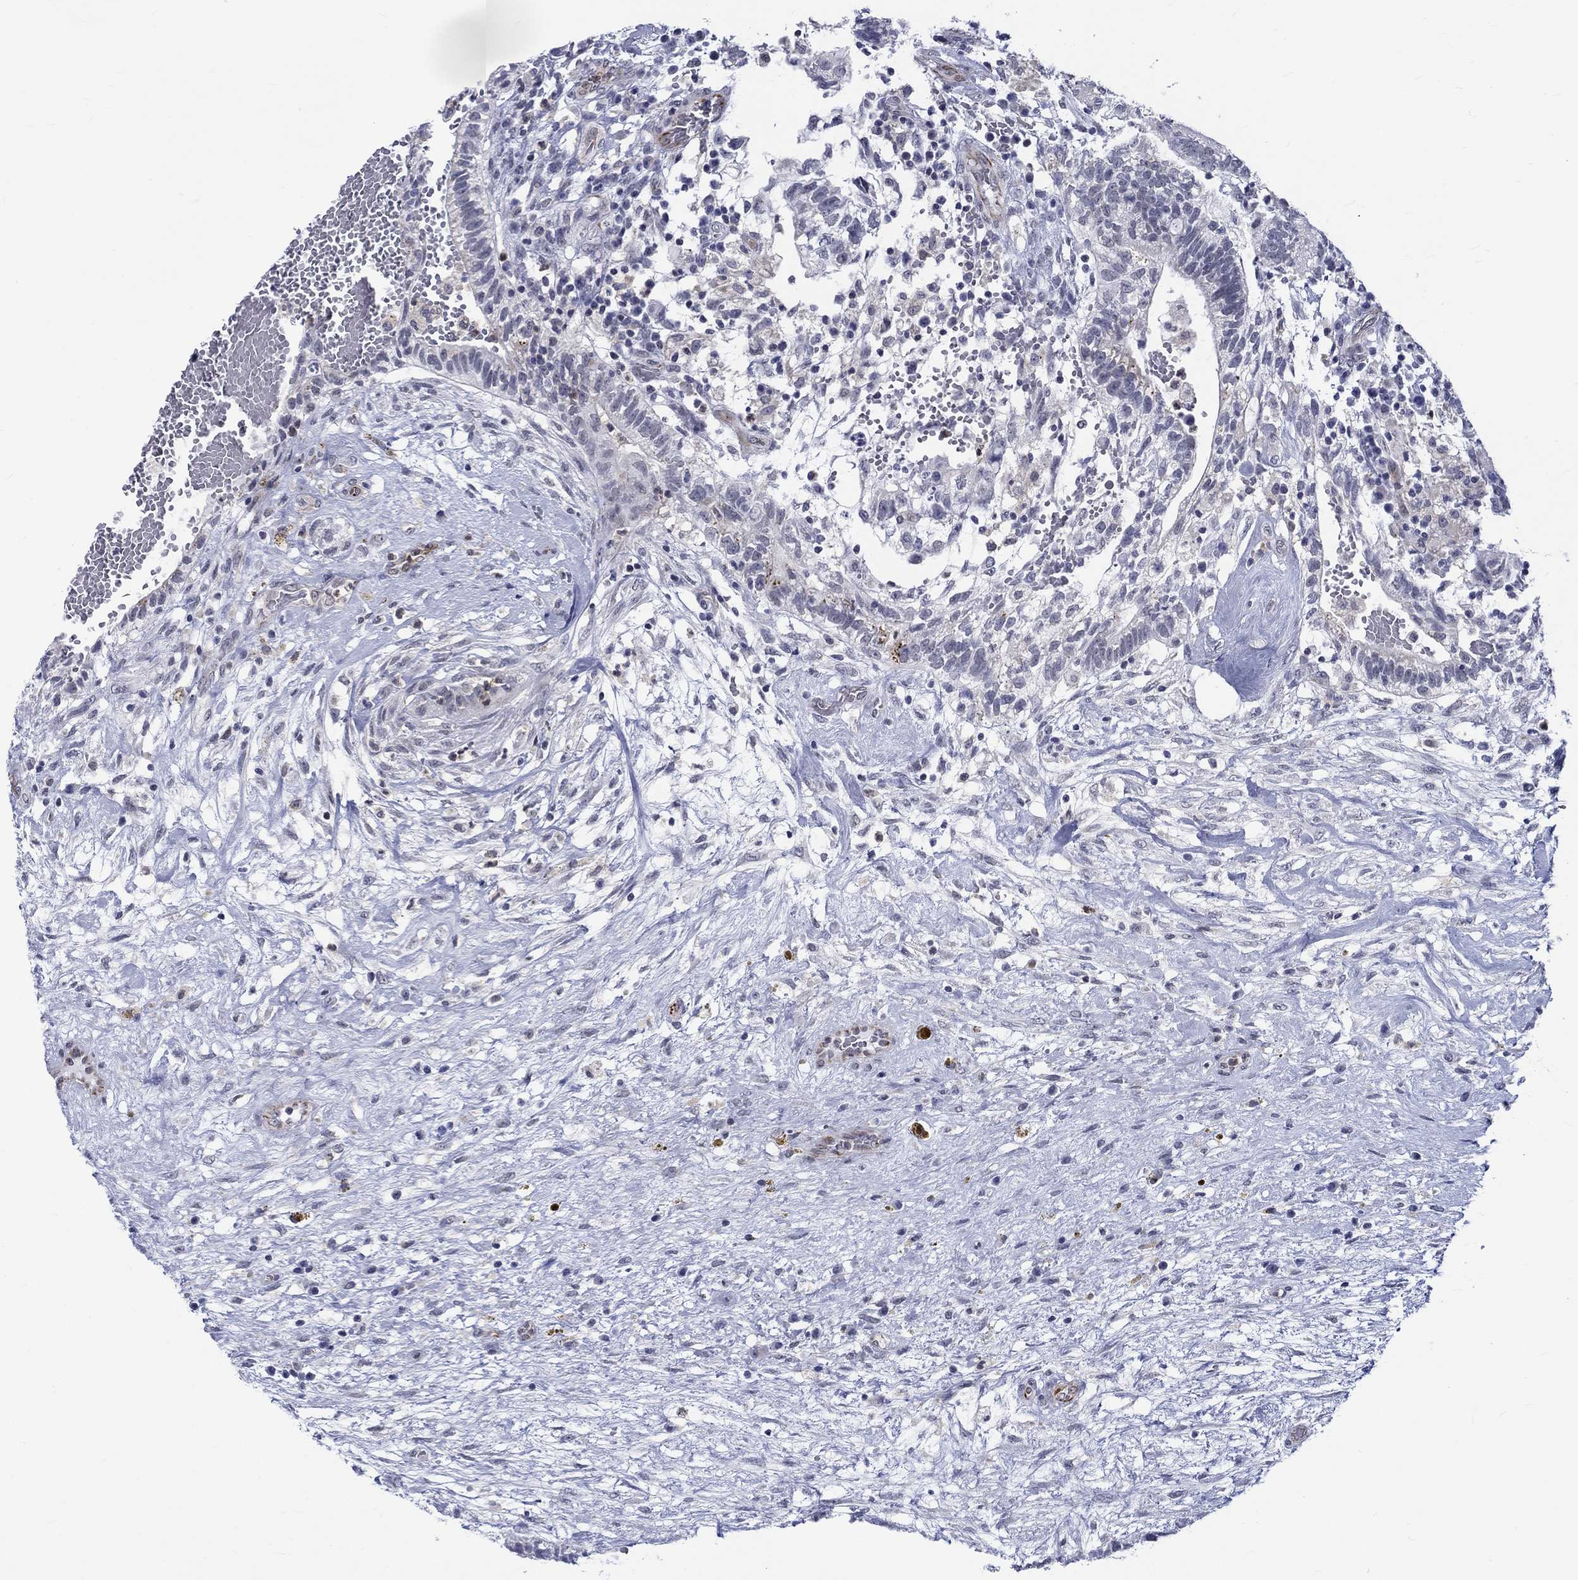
{"staining": {"intensity": "negative", "quantity": "none", "location": "none"}, "tissue": "testis cancer", "cell_type": "Tumor cells", "image_type": "cancer", "snomed": [{"axis": "morphology", "description": "Normal tissue, NOS"}, {"axis": "morphology", "description": "Carcinoma, Embryonal, NOS"}, {"axis": "topography", "description": "Testis"}, {"axis": "topography", "description": "Epididymis"}], "caption": "High power microscopy image of an immunohistochemistry (IHC) micrograph of testis embryonal carcinoma, revealing no significant positivity in tumor cells.", "gene": "ST6GALNAC1", "patient": {"sex": "male", "age": 32}}